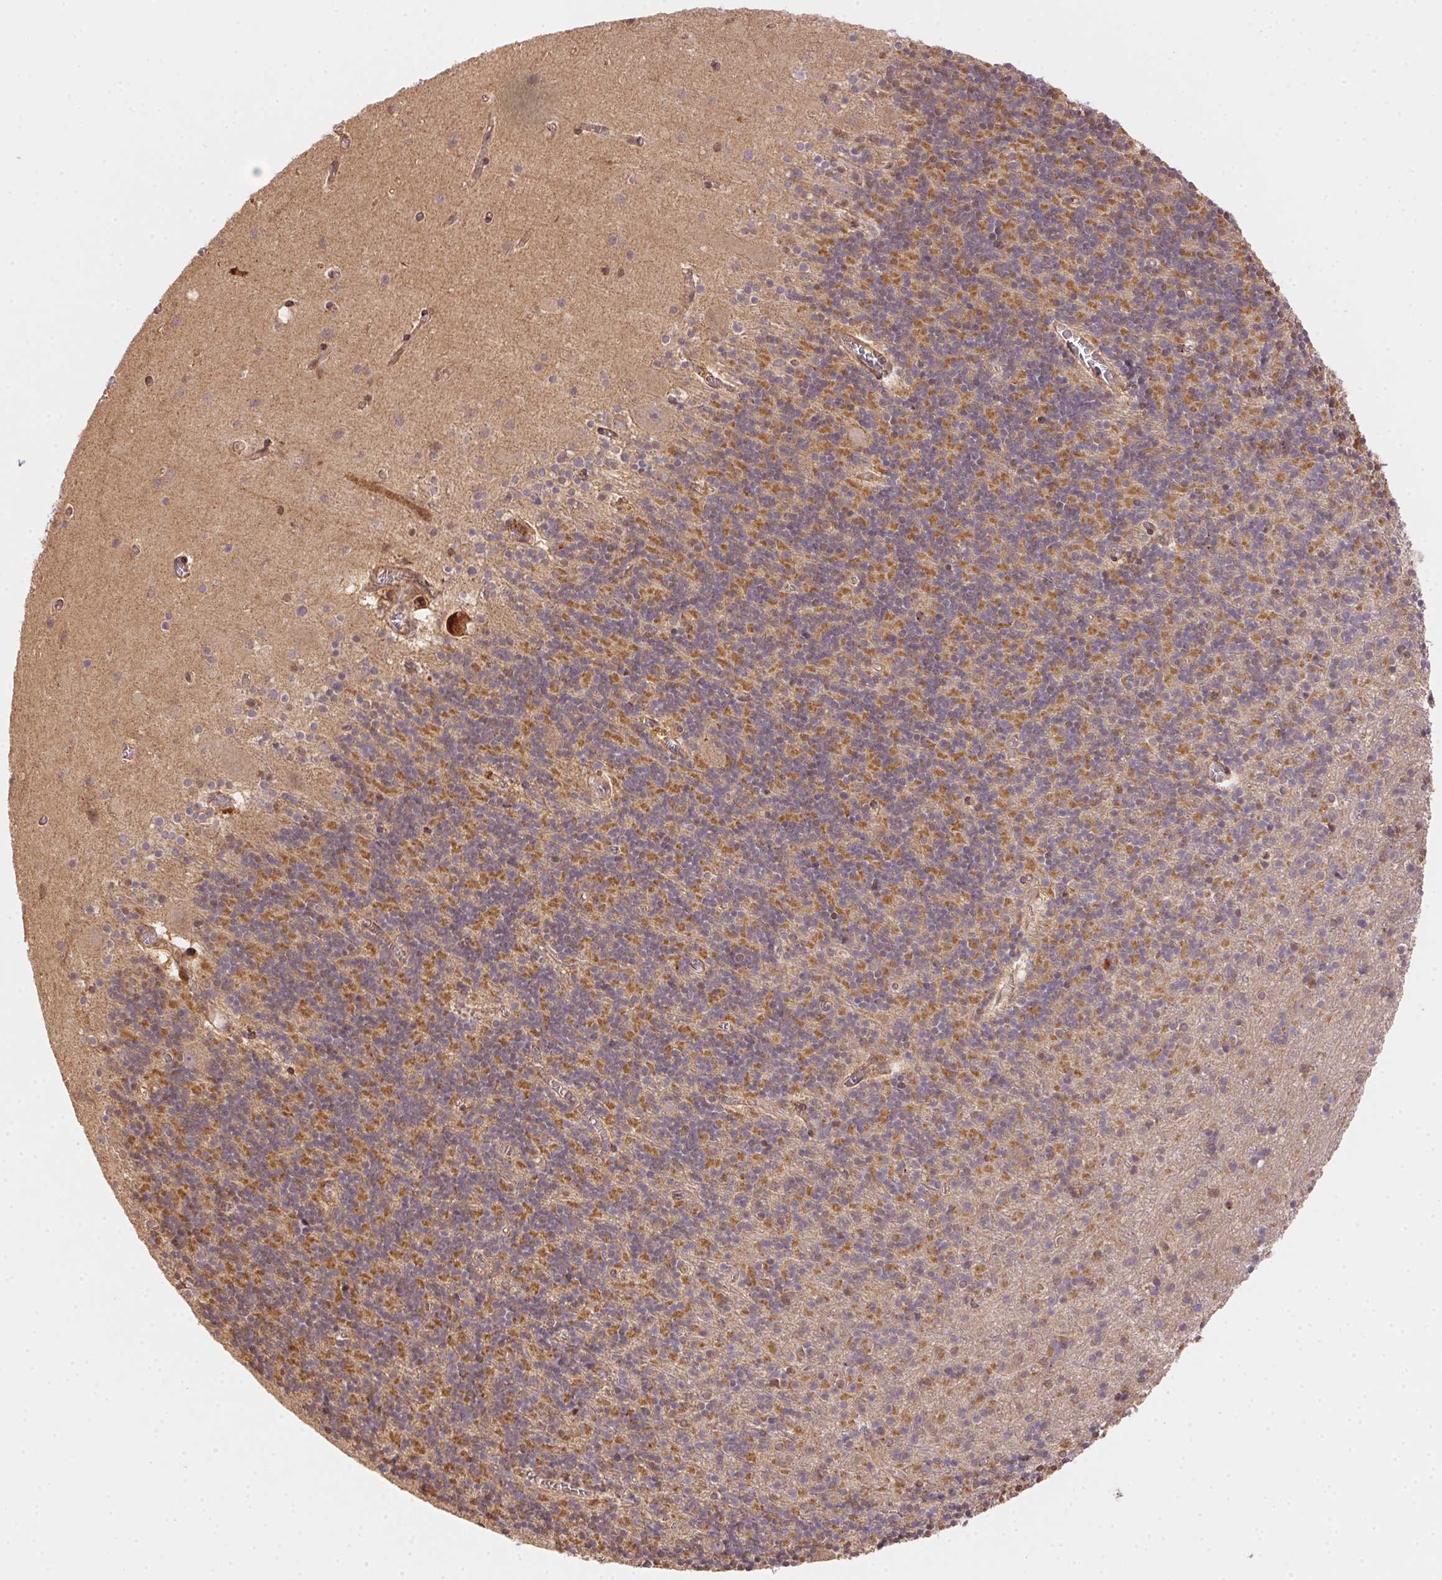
{"staining": {"intensity": "moderate", "quantity": "<25%", "location": "cytoplasmic/membranous"}, "tissue": "cerebellum", "cell_type": "Cells in granular layer", "image_type": "normal", "snomed": [{"axis": "morphology", "description": "Normal tissue, NOS"}, {"axis": "topography", "description": "Cerebellum"}], "caption": "This image demonstrates normal cerebellum stained with IHC to label a protein in brown. The cytoplasmic/membranous of cells in granular layer show moderate positivity for the protein. Nuclei are counter-stained blue.", "gene": "MEX3D", "patient": {"sex": "male", "age": 70}}